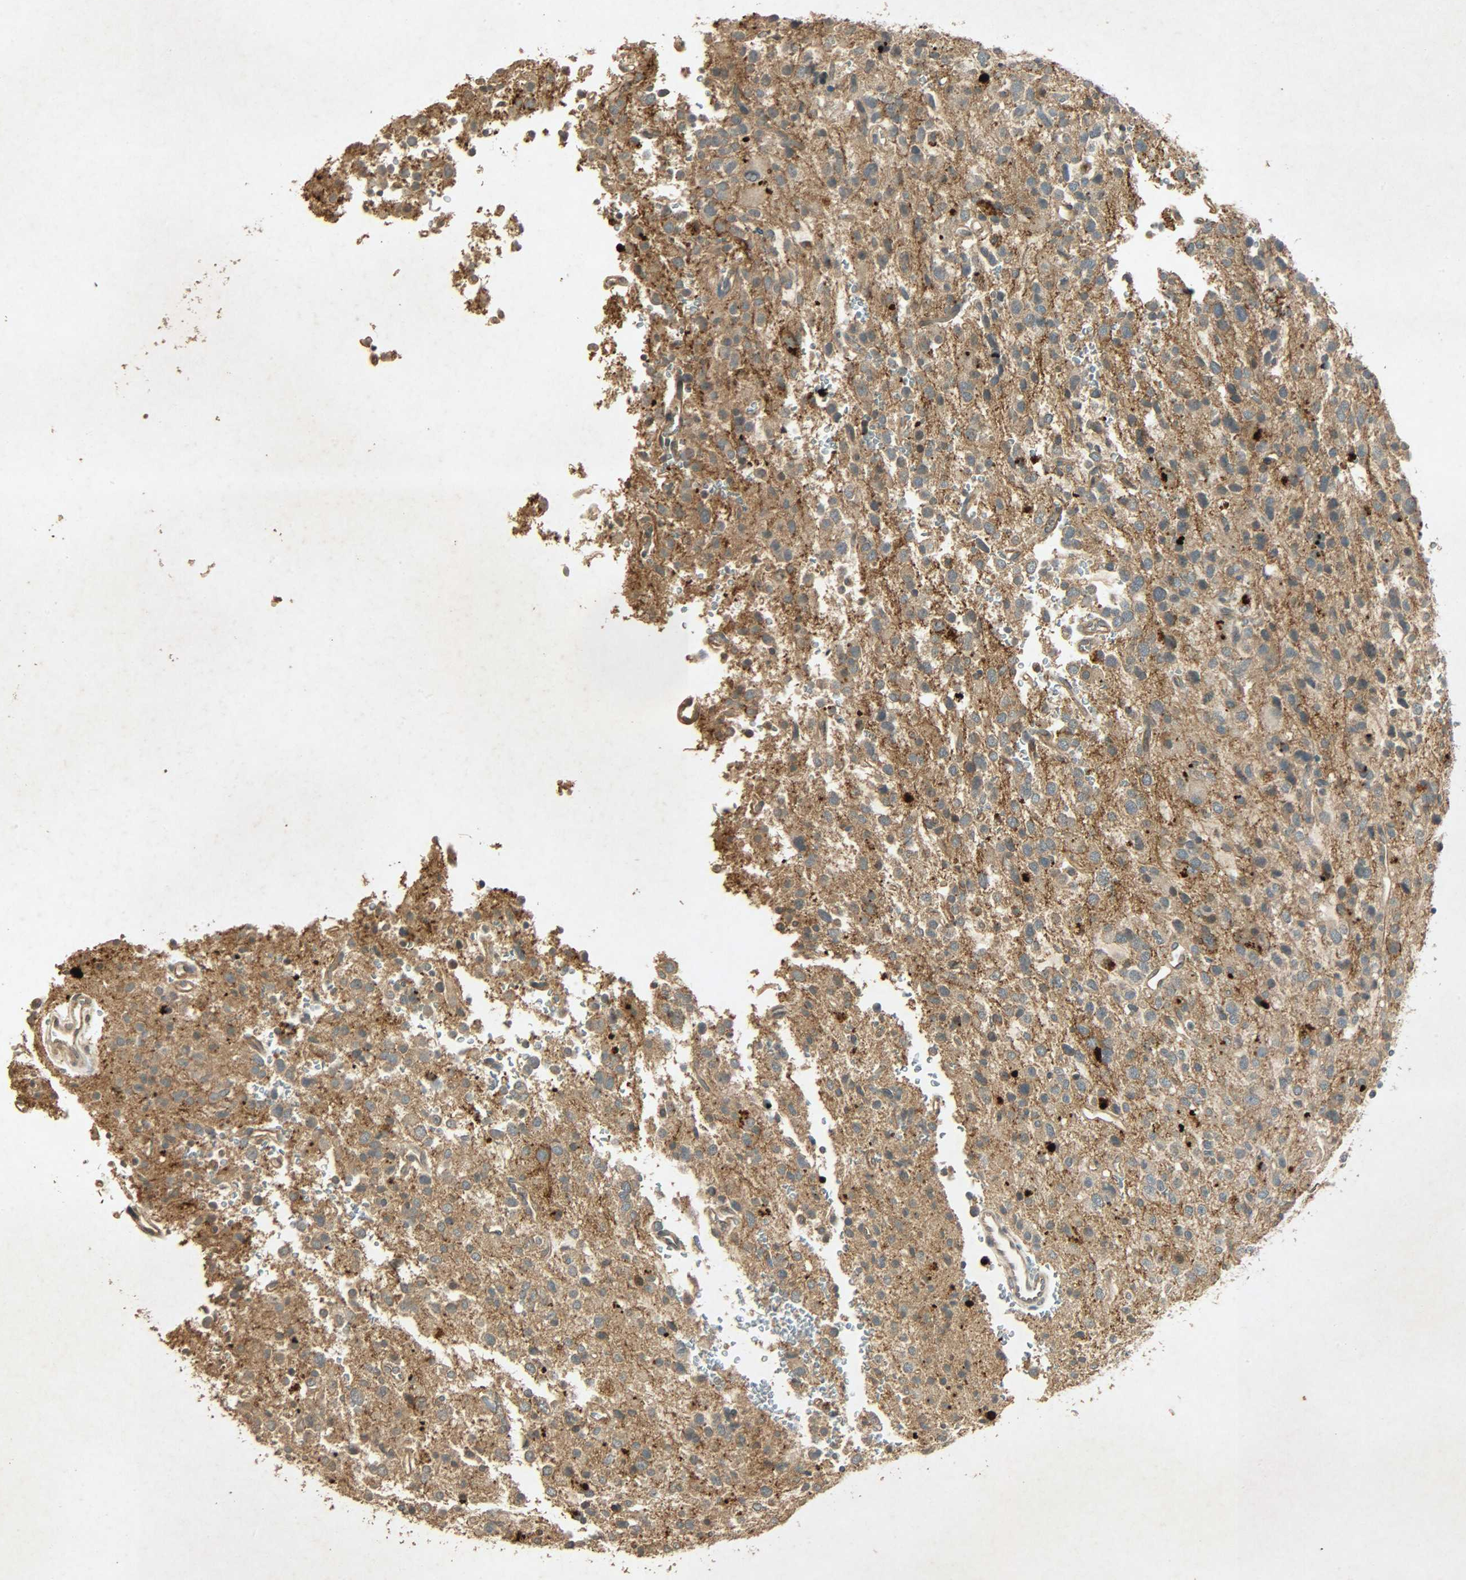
{"staining": {"intensity": "moderate", "quantity": ">75%", "location": "cytoplasmic/membranous"}, "tissue": "glioma", "cell_type": "Tumor cells", "image_type": "cancer", "snomed": [{"axis": "morphology", "description": "Glioma, malignant, High grade"}, {"axis": "topography", "description": "Brain"}], "caption": "Protein staining of malignant glioma (high-grade) tissue exhibits moderate cytoplasmic/membranous staining in approximately >75% of tumor cells.", "gene": "ATP2B1", "patient": {"sex": "male", "age": 47}}